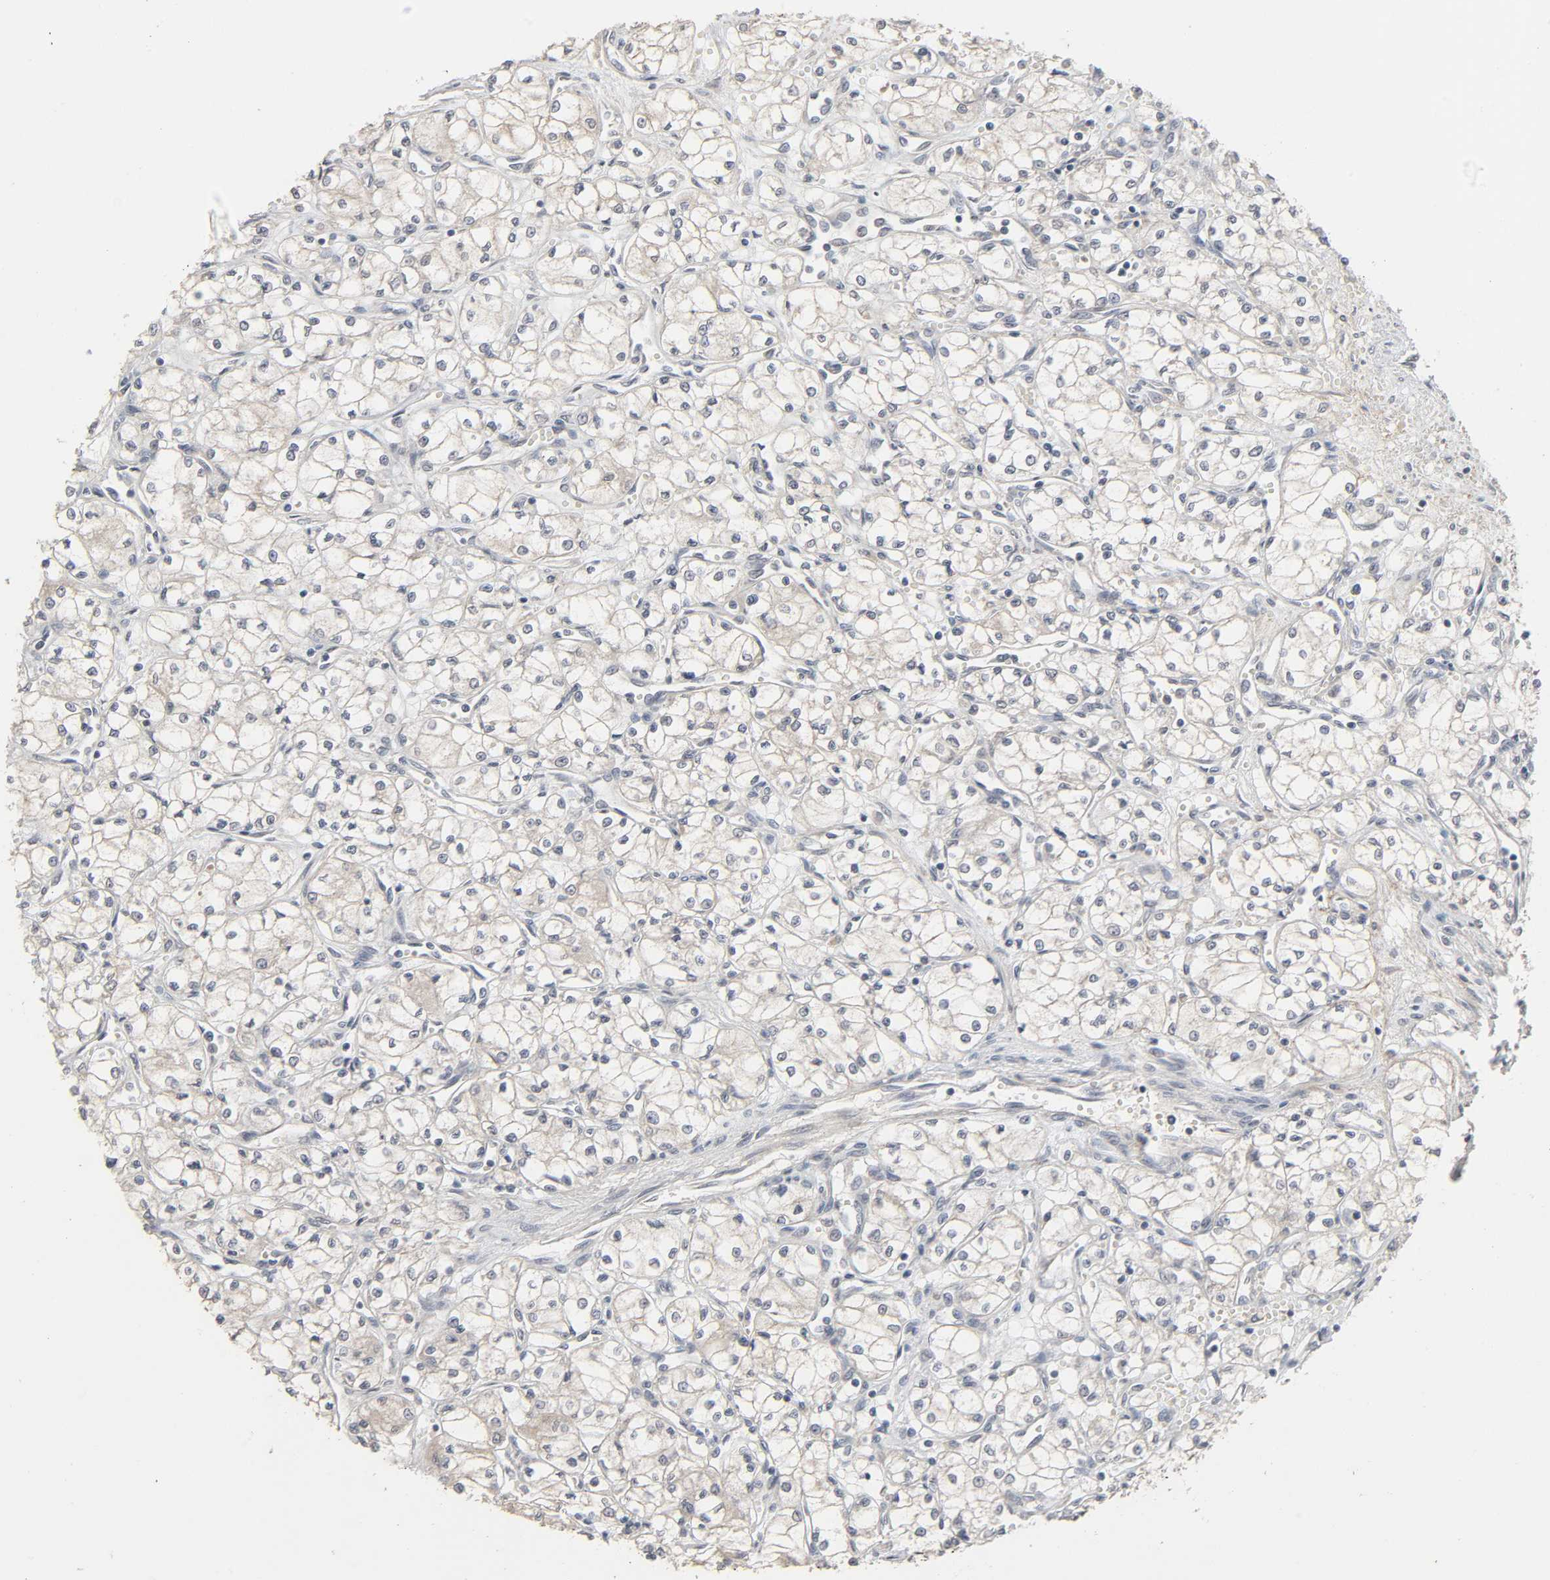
{"staining": {"intensity": "negative", "quantity": "none", "location": "none"}, "tissue": "renal cancer", "cell_type": "Tumor cells", "image_type": "cancer", "snomed": [{"axis": "morphology", "description": "Normal tissue, NOS"}, {"axis": "morphology", "description": "Adenocarcinoma, NOS"}, {"axis": "topography", "description": "Kidney"}], "caption": "A high-resolution histopathology image shows immunohistochemistry staining of renal cancer, which displays no significant expression in tumor cells.", "gene": "ZNF222", "patient": {"sex": "male", "age": 59}}